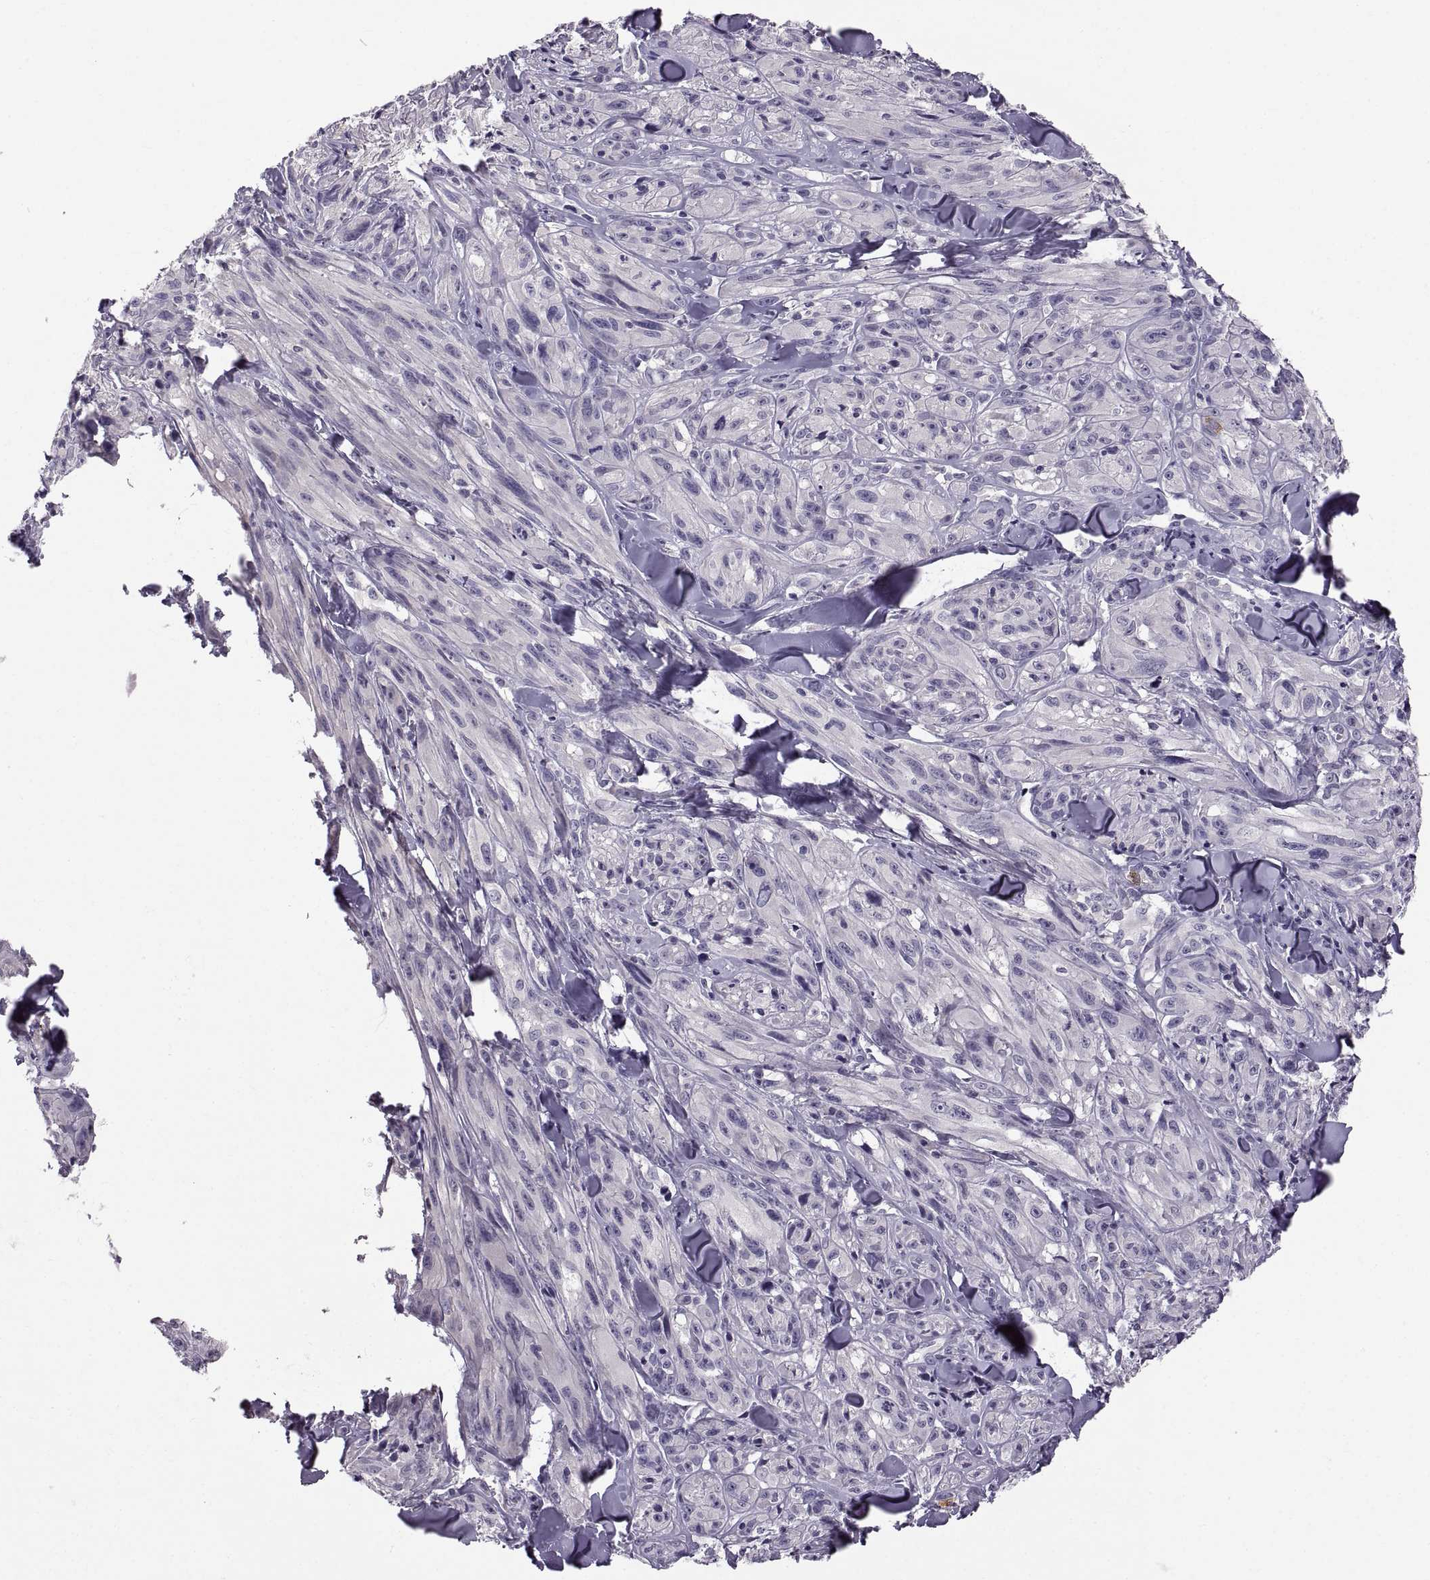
{"staining": {"intensity": "negative", "quantity": "none", "location": "none"}, "tissue": "melanoma", "cell_type": "Tumor cells", "image_type": "cancer", "snomed": [{"axis": "morphology", "description": "Malignant melanoma, NOS"}, {"axis": "topography", "description": "Skin"}], "caption": "Tumor cells are negative for protein expression in human malignant melanoma. The staining is performed using DAB (3,3'-diaminobenzidine) brown chromogen with nuclei counter-stained in using hematoxylin.", "gene": "WFDC8", "patient": {"sex": "male", "age": 67}}